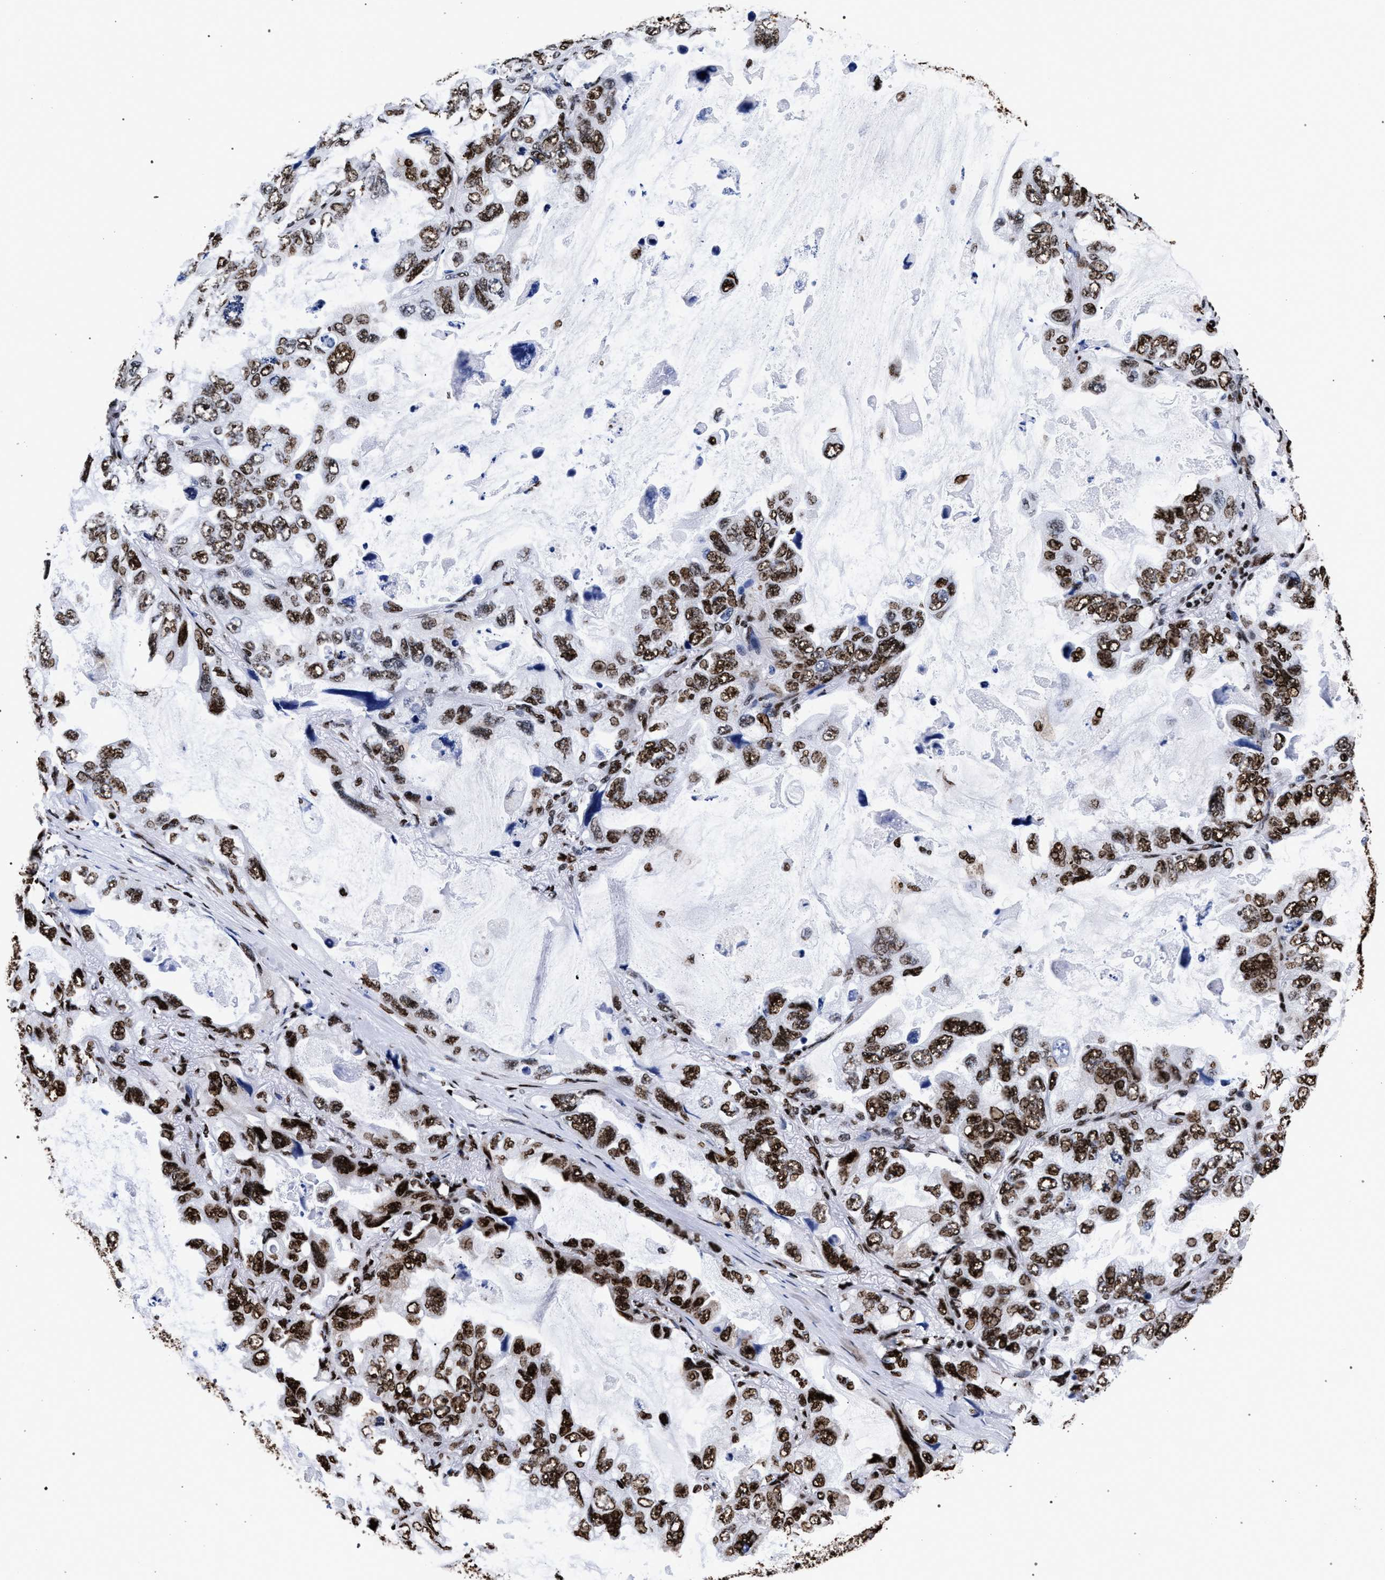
{"staining": {"intensity": "moderate", "quantity": ">75%", "location": "nuclear"}, "tissue": "lung cancer", "cell_type": "Tumor cells", "image_type": "cancer", "snomed": [{"axis": "morphology", "description": "Squamous cell carcinoma, NOS"}, {"axis": "topography", "description": "Lung"}], "caption": "Immunohistochemistry (DAB) staining of lung squamous cell carcinoma displays moderate nuclear protein expression in approximately >75% of tumor cells. (DAB (3,3'-diaminobenzidine) = brown stain, brightfield microscopy at high magnification).", "gene": "HNRNPA1", "patient": {"sex": "female", "age": 73}}